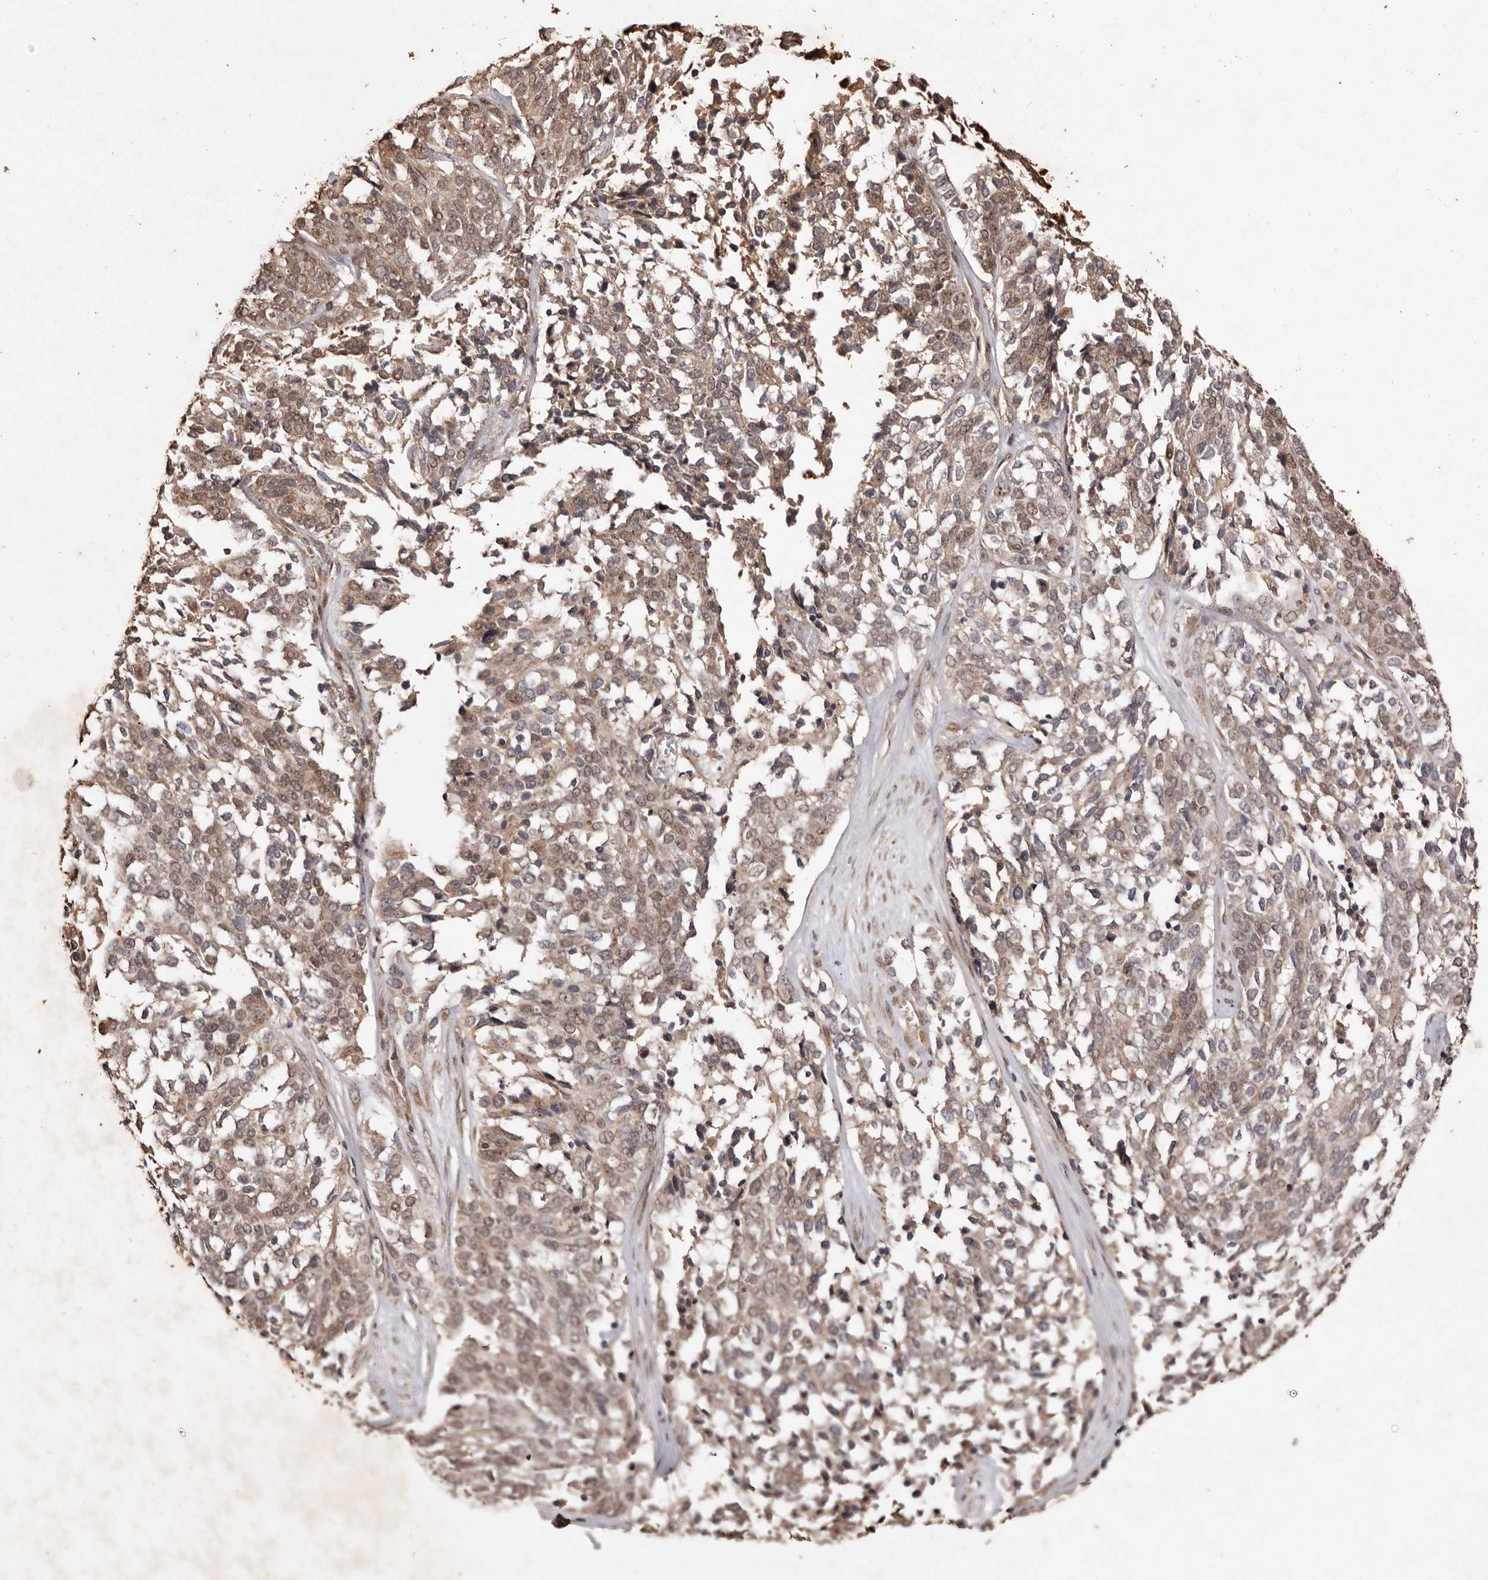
{"staining": {"intensity": "moderate", "quantity": ">75%", "location": "cytoplasmic/membranous,nuclear"}, "tissue": "ovarian cancer", "cell_type": "Tumor cells", "image_type": "cancer", "snomed": [{"axis": "morphology", "description": "Cystadenocarcinoma, serous, NOS"}, {"axis": "topography", "description": "Ovary"}], "caption": "DAB immunohistochemical staining of human ovarian serous cystadenocarcinoma reveals moderate cytoplasmic/membranous and nuclear protein staining in approximately >75% of tumor cells.", "gene": "NOTCH1", "patient": {"sex": "female", "age": 44}}